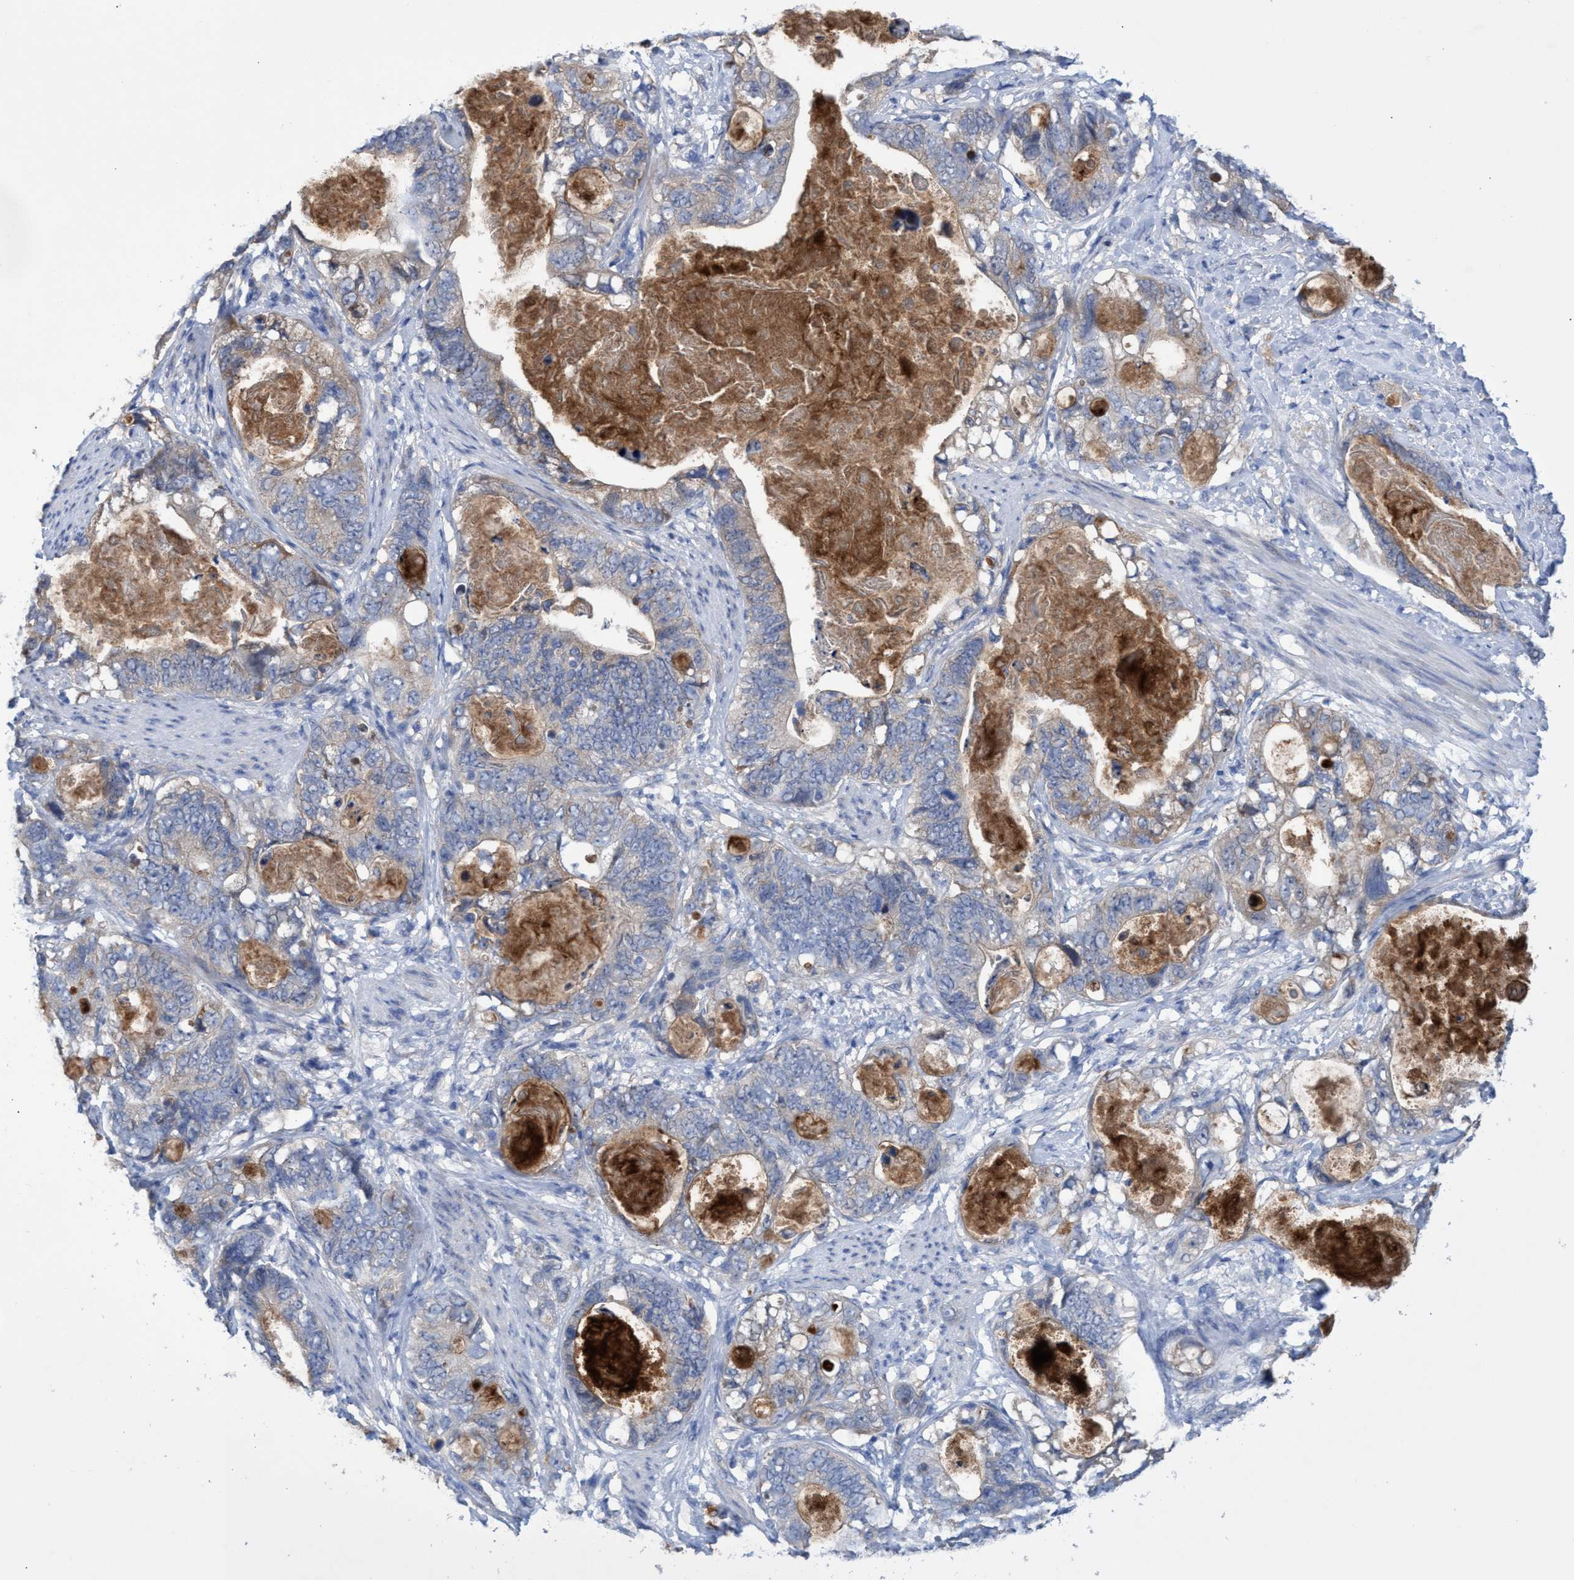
{"staining": {"intensity": "weak", "quantity": "<25%", "location": "cytoplasmic/membranous"}, "tissue": "stomach cancer", "cell_type": "Tumor cells", "image_type": "cancer", "snomed": [{"axis": "morphology", "description": "Normal tissue, NOS"}, {"axis": "morphology", "description": "Adenocarcinoma, NOS"}, {"axis": "topography", "description": "Stomach"}], "caption": "DAB (3,3'-diaminobenzidine) immunohistochemical staining of stomach adenocarcinoma shows no significant expression in tumor cells.", "gene": "SVEP1", "patient": {"sex": "female", "age": 89}}